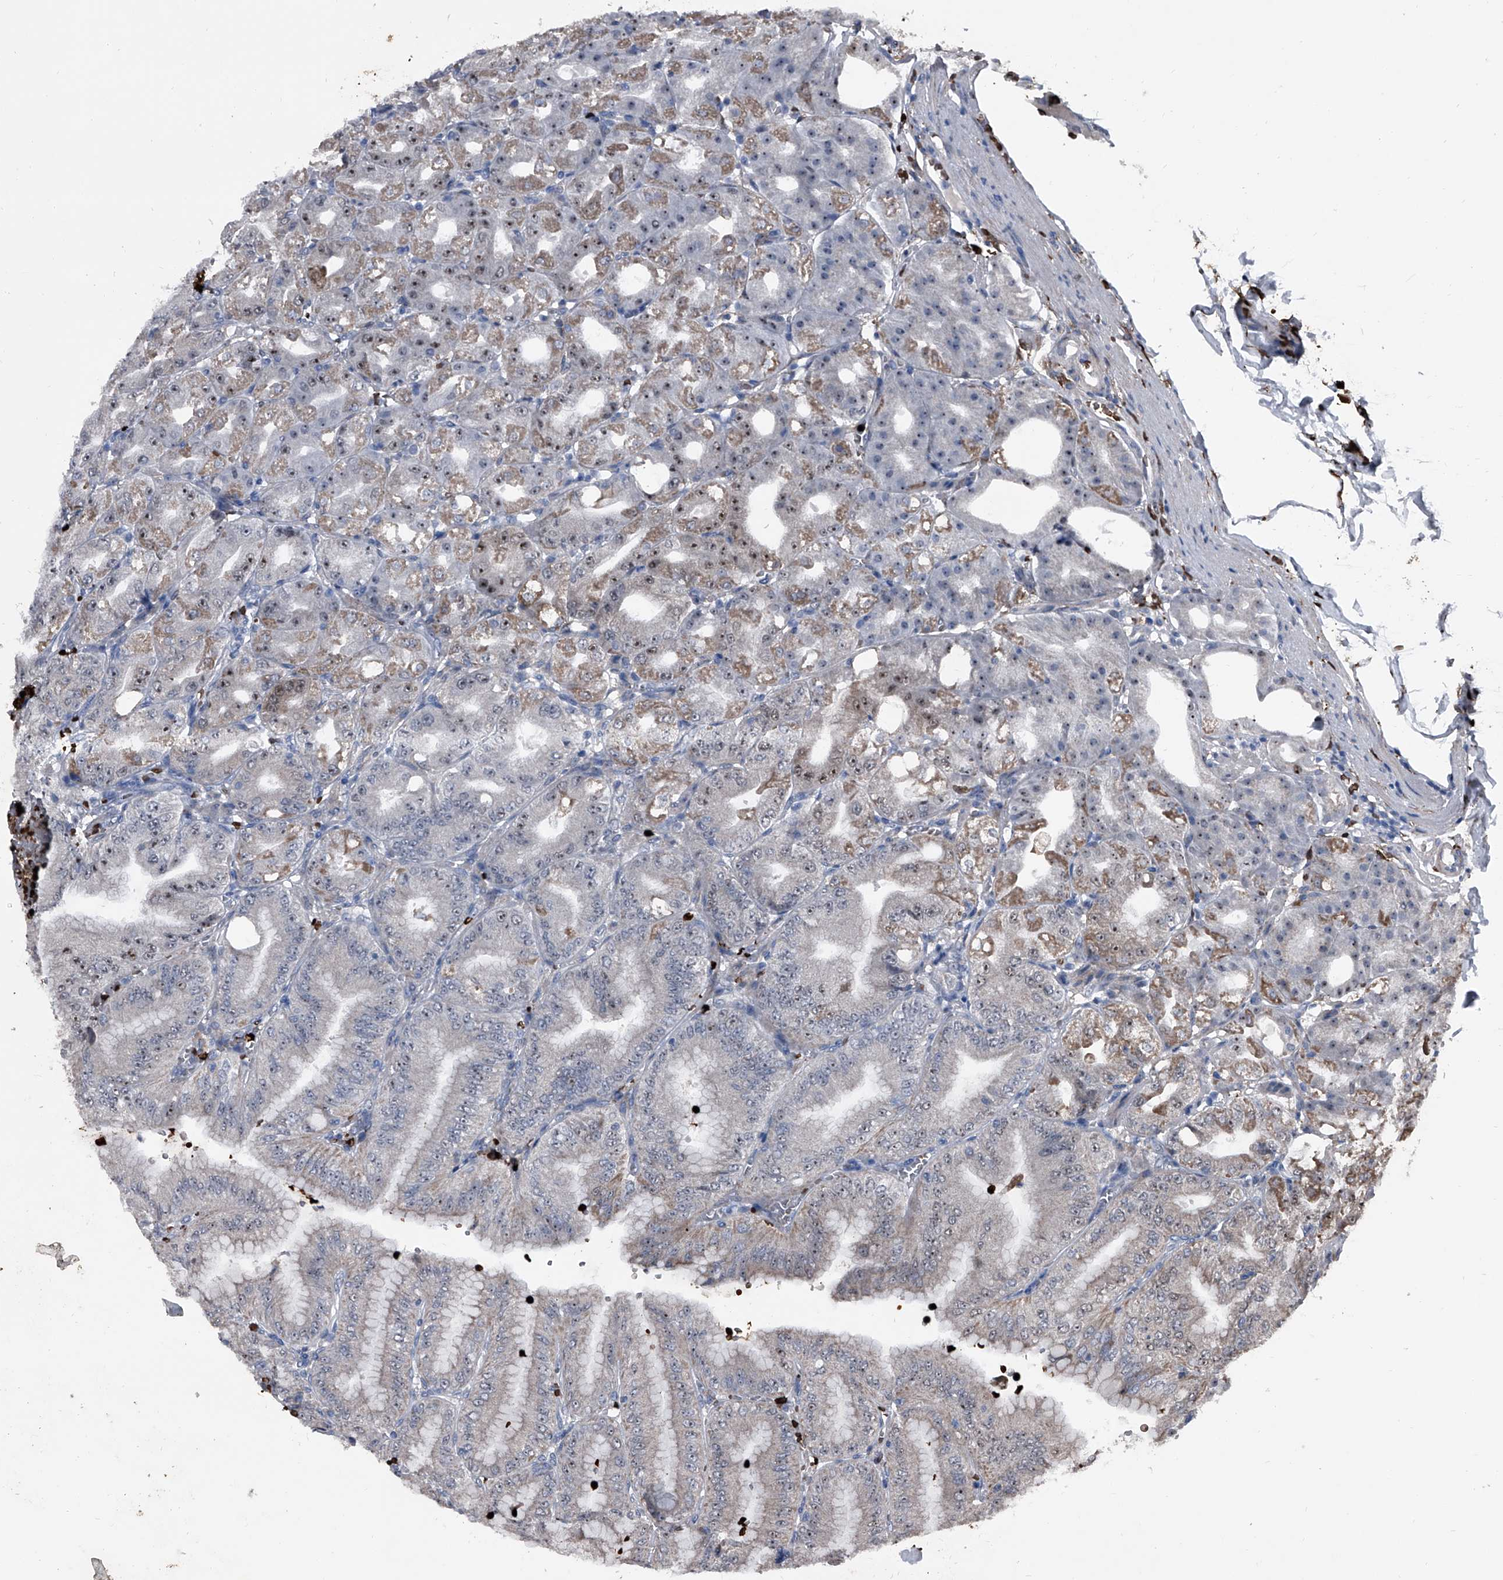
{"staining": {"intensity": "moderate", "quantity": "25%-75%", "location": "cytoplasmic/membranous,nuclear"}, "tissue": "stomach", "cell_type": "Glandular cells", "image_type": "normal", "snomed": [{"axis": "morphology", "description": "Normal tissue, NOS"}, {"axis": "topography", "description": "Stomach, lower"}], "caption": "Immunohistochemical staining of normal human stomach demonstrates 25%-75% levels of moderate cytoplasmic/membranous,nuclear protein positivity in approximately 25%-75% of glandular cells. Ihc stains the protein of interest in brown and the nuclei are stained blue.", "gene": "CEP85L", "patient": {"sex": "male", "age": 71}}